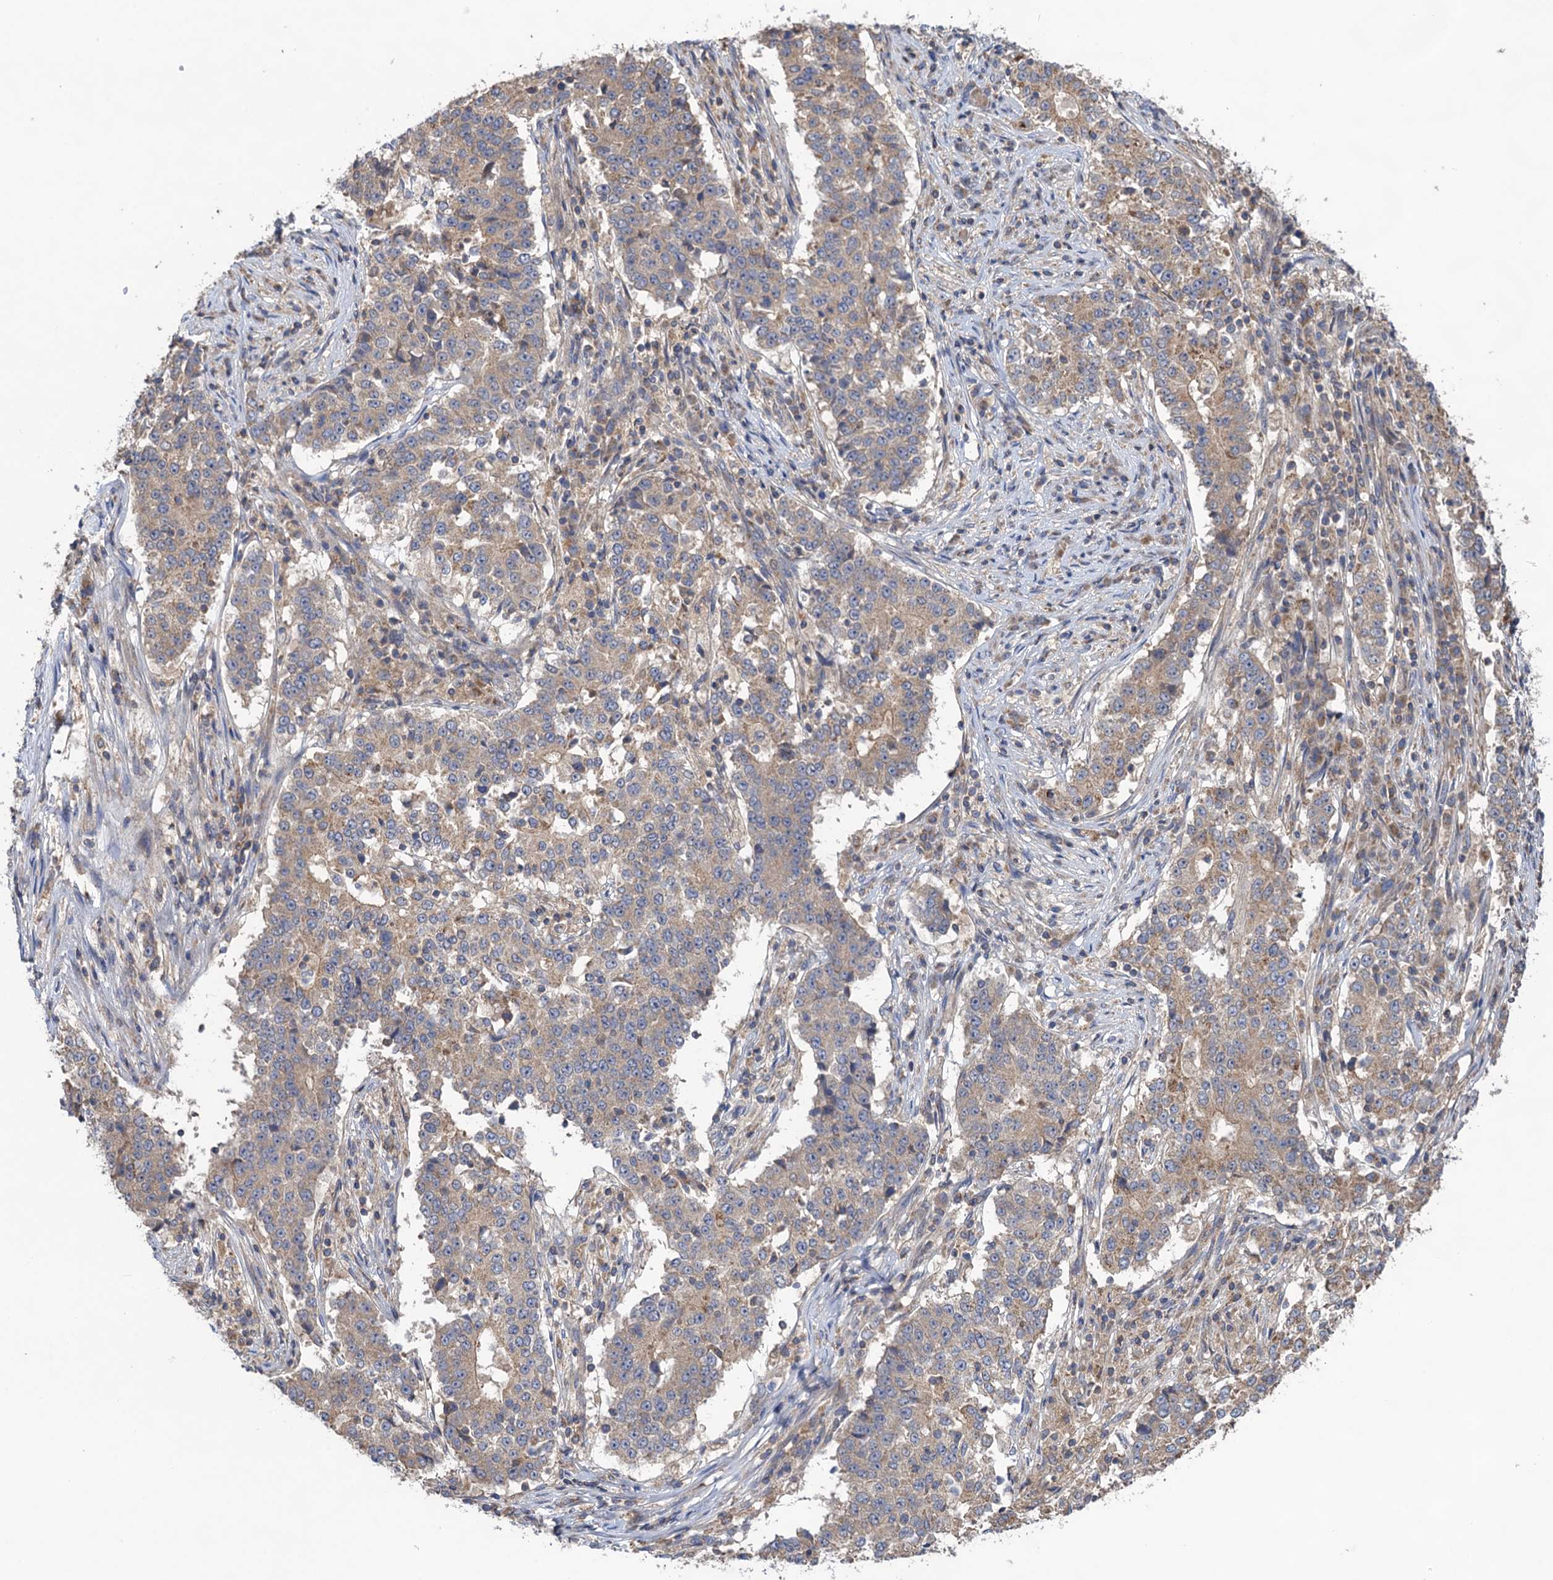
{"staining": {"intensity": "weak", "quantity": ">75%", "location": "cytoplasmic/membranous"}, "tissue": "stomach cancer", "cell_type": "Tumor cells", "image_type": "cancer", "snomed": [{"axis": "morphology", "description": "Adenocarcinoma, NOS"}, {"axis": "topography", "description": "Stomach"}], "caption": "Brown immunohistochemical staining in human stomach cancer exhibits weak cytoplasmic/membranous positivity in approximately >75% of tumor cells.", "gene": "WDR88", "patient": {"sex": "male", "age": 59}}